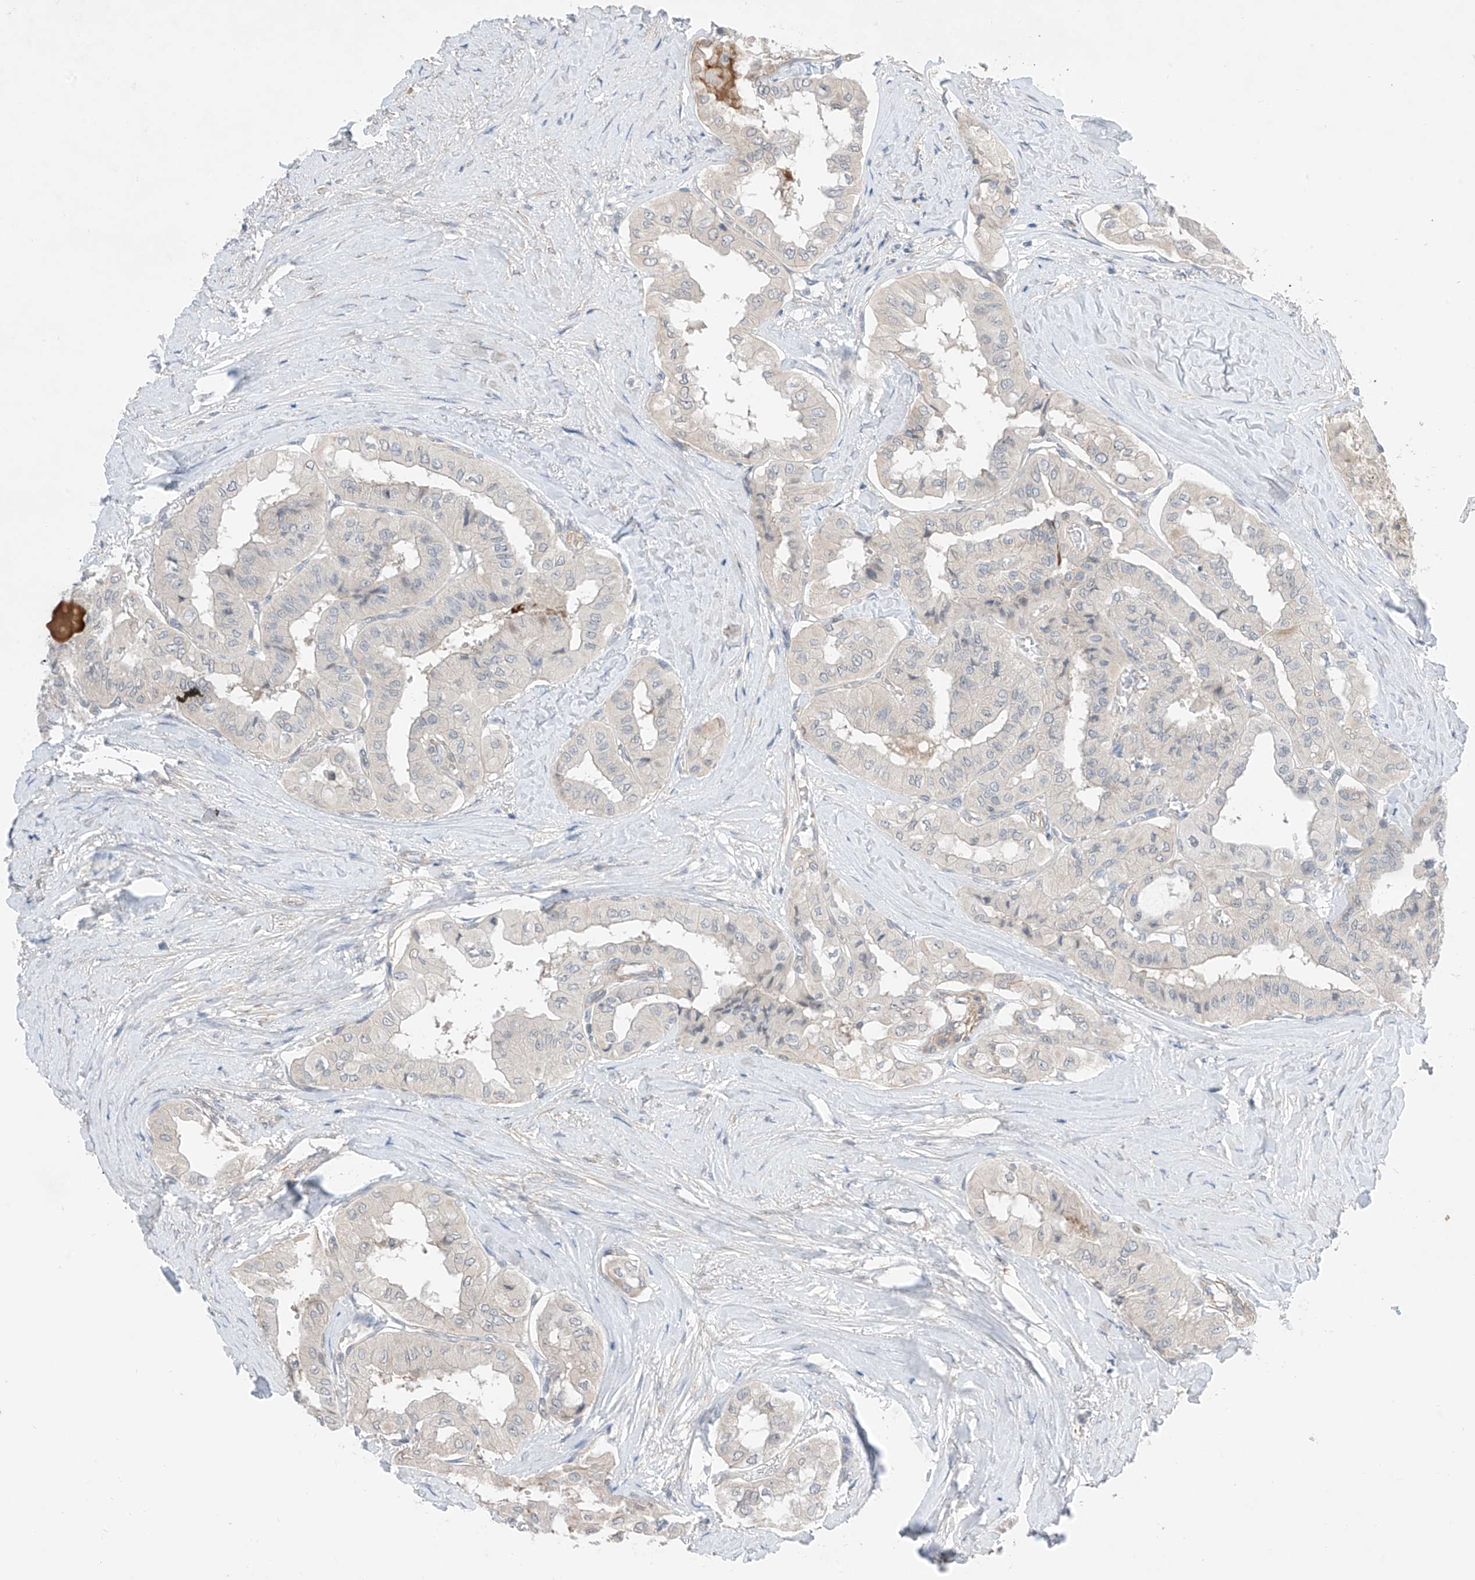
{"staining": {"intensity": "negative", "quantity": "none", "location": "none"}, "tissue": "thyroid cancer", "cell_type": "Tumor cells", "image_type": "cancer", "snomed": [{"axis": "morphology", "description": "Papillary adenocarcinoma, NOS"}, {"axis": "topography", "description": "Thyroid gland"}], "caption": "Immunohistochemistry (IHC) image of human thyroid papillary adenocarcinoma stained for a protein (brown), which demonstrates no expression in tumor cells. Brightfield microscopy of IHC stained with DAB (3,3'-diaminobenzidine) (brown) and hematoxylin (blue), captured at high magnification.", "gene": "ABLIM2", "patient": {"sex": "female", "age": 59}}